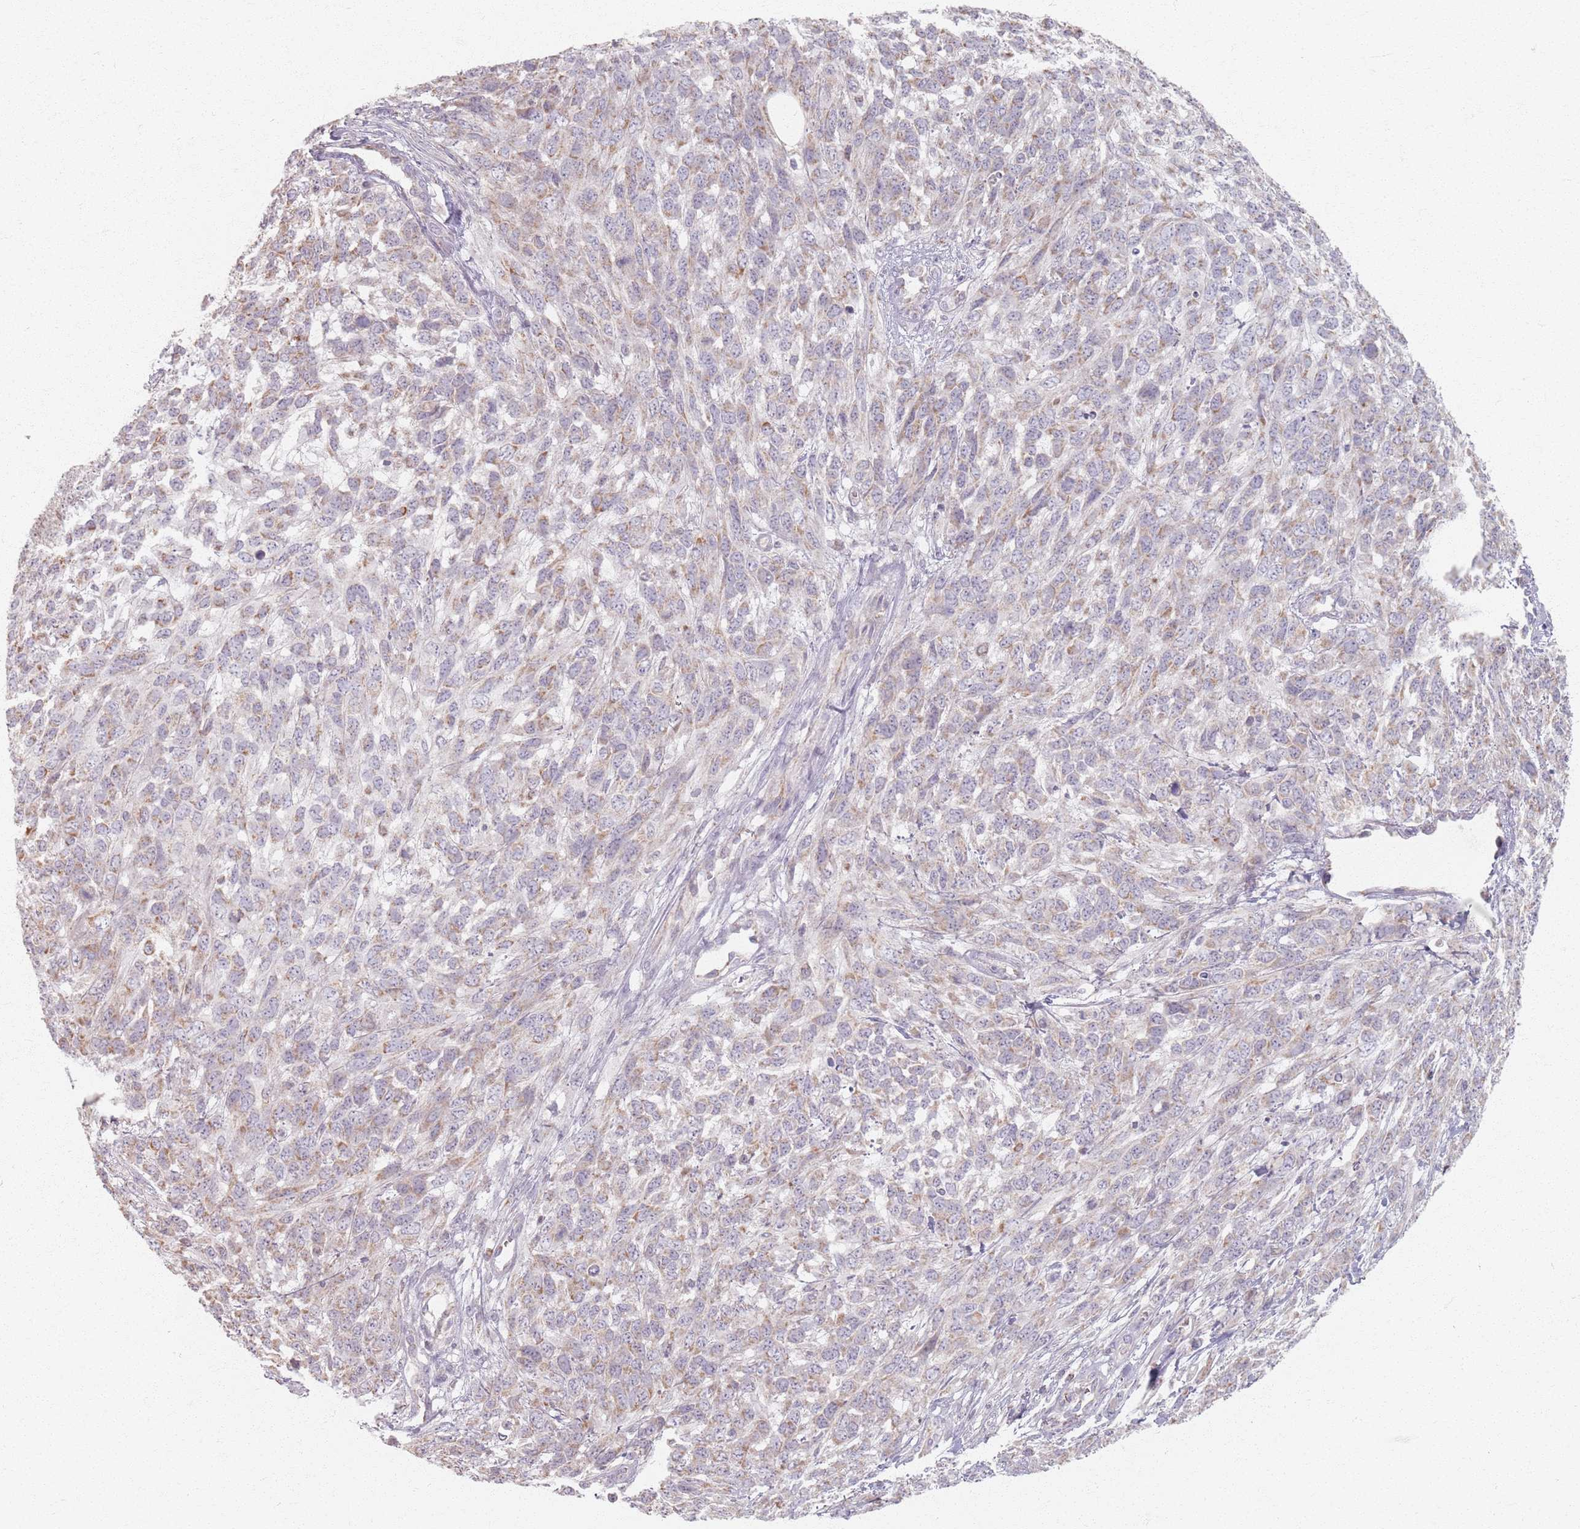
{"staining": {"intensity": "weak", "quantity": "25%-75%", "location": "cytoplasmic/membranous"}, "tissue": "melanoma", "cell_type": "Tumor cells", "image_type": "cancer", "snomed": [{"axis": "morphology", "description": "Normal morphology"}, {"axis": "morphology", "description": "Malignant melanoma, NOS"}, {"axis": "topography", "description": "Skin"}], "caption": "Immunohistochemistry of human melanoma reveals low levels of weak cytoplasmic/membranous staining in about 25%-75% of tumor cells. (DAB (3,3'-diaminobenzidine) IHC, brown staining for protein, blue staining for nuclei).", "gene": "PKD2L2", "patient": {"sex": "female", "age": 72}}